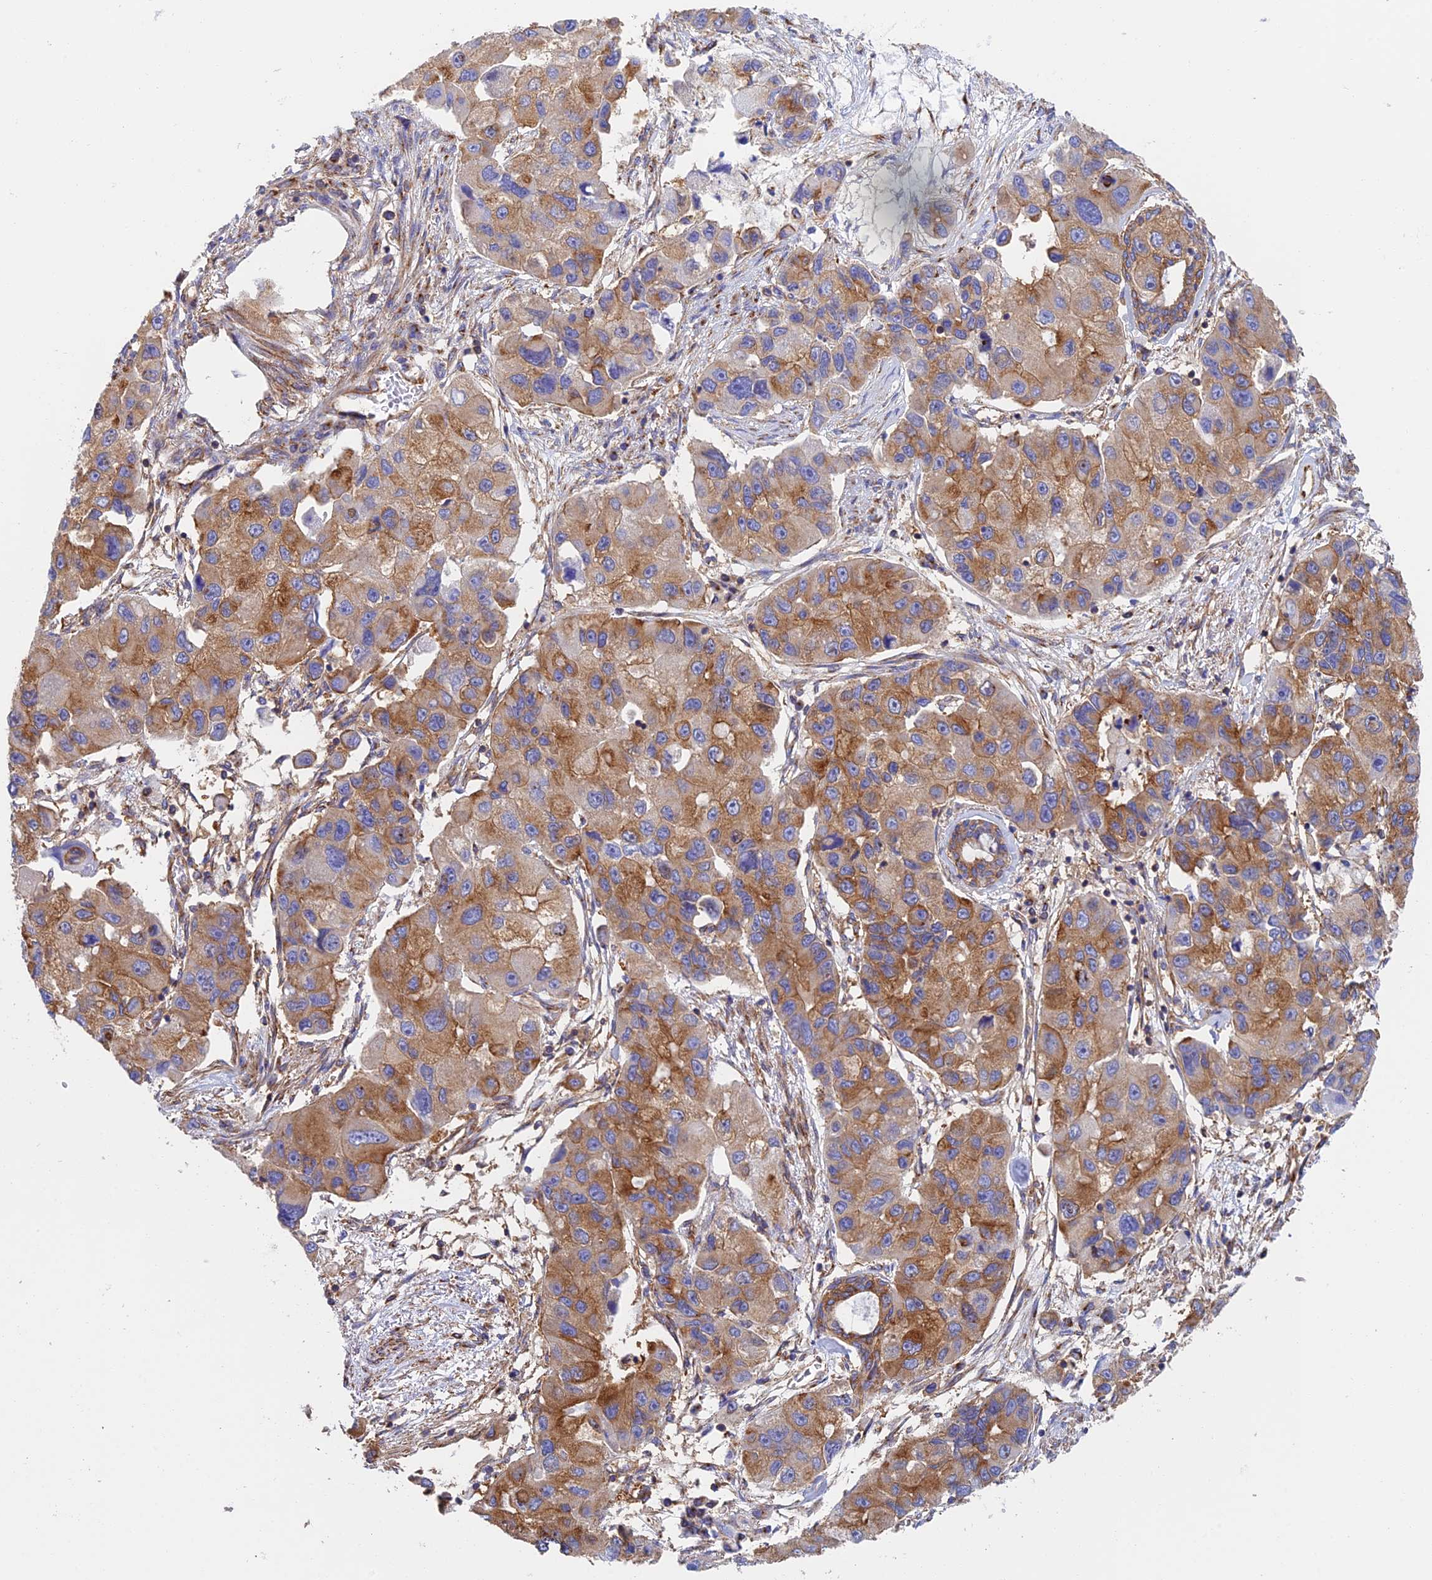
{"staining": {"intensity": "moderate", "quantity": ">75%", "location": "cytoplasmic/membranous"}, "tissue": "lung cancer", "cell_type": "Tumor cells", "image_type": "cancer", "snomed": [{"axis": "morphology", "description": "Adenocarcinoma, NOS"}, {"axis": "topography", "description": "Lung"}], "caption": "Immunohistochemical staining of human adenocarcinoma (lung) reveals medium levels of moderate cytoplasmic/membranous protein positivity in approximately >75% of tumor cells.", "gene": "DCTN2", "patient": {"sex": "female", "age": 54}}